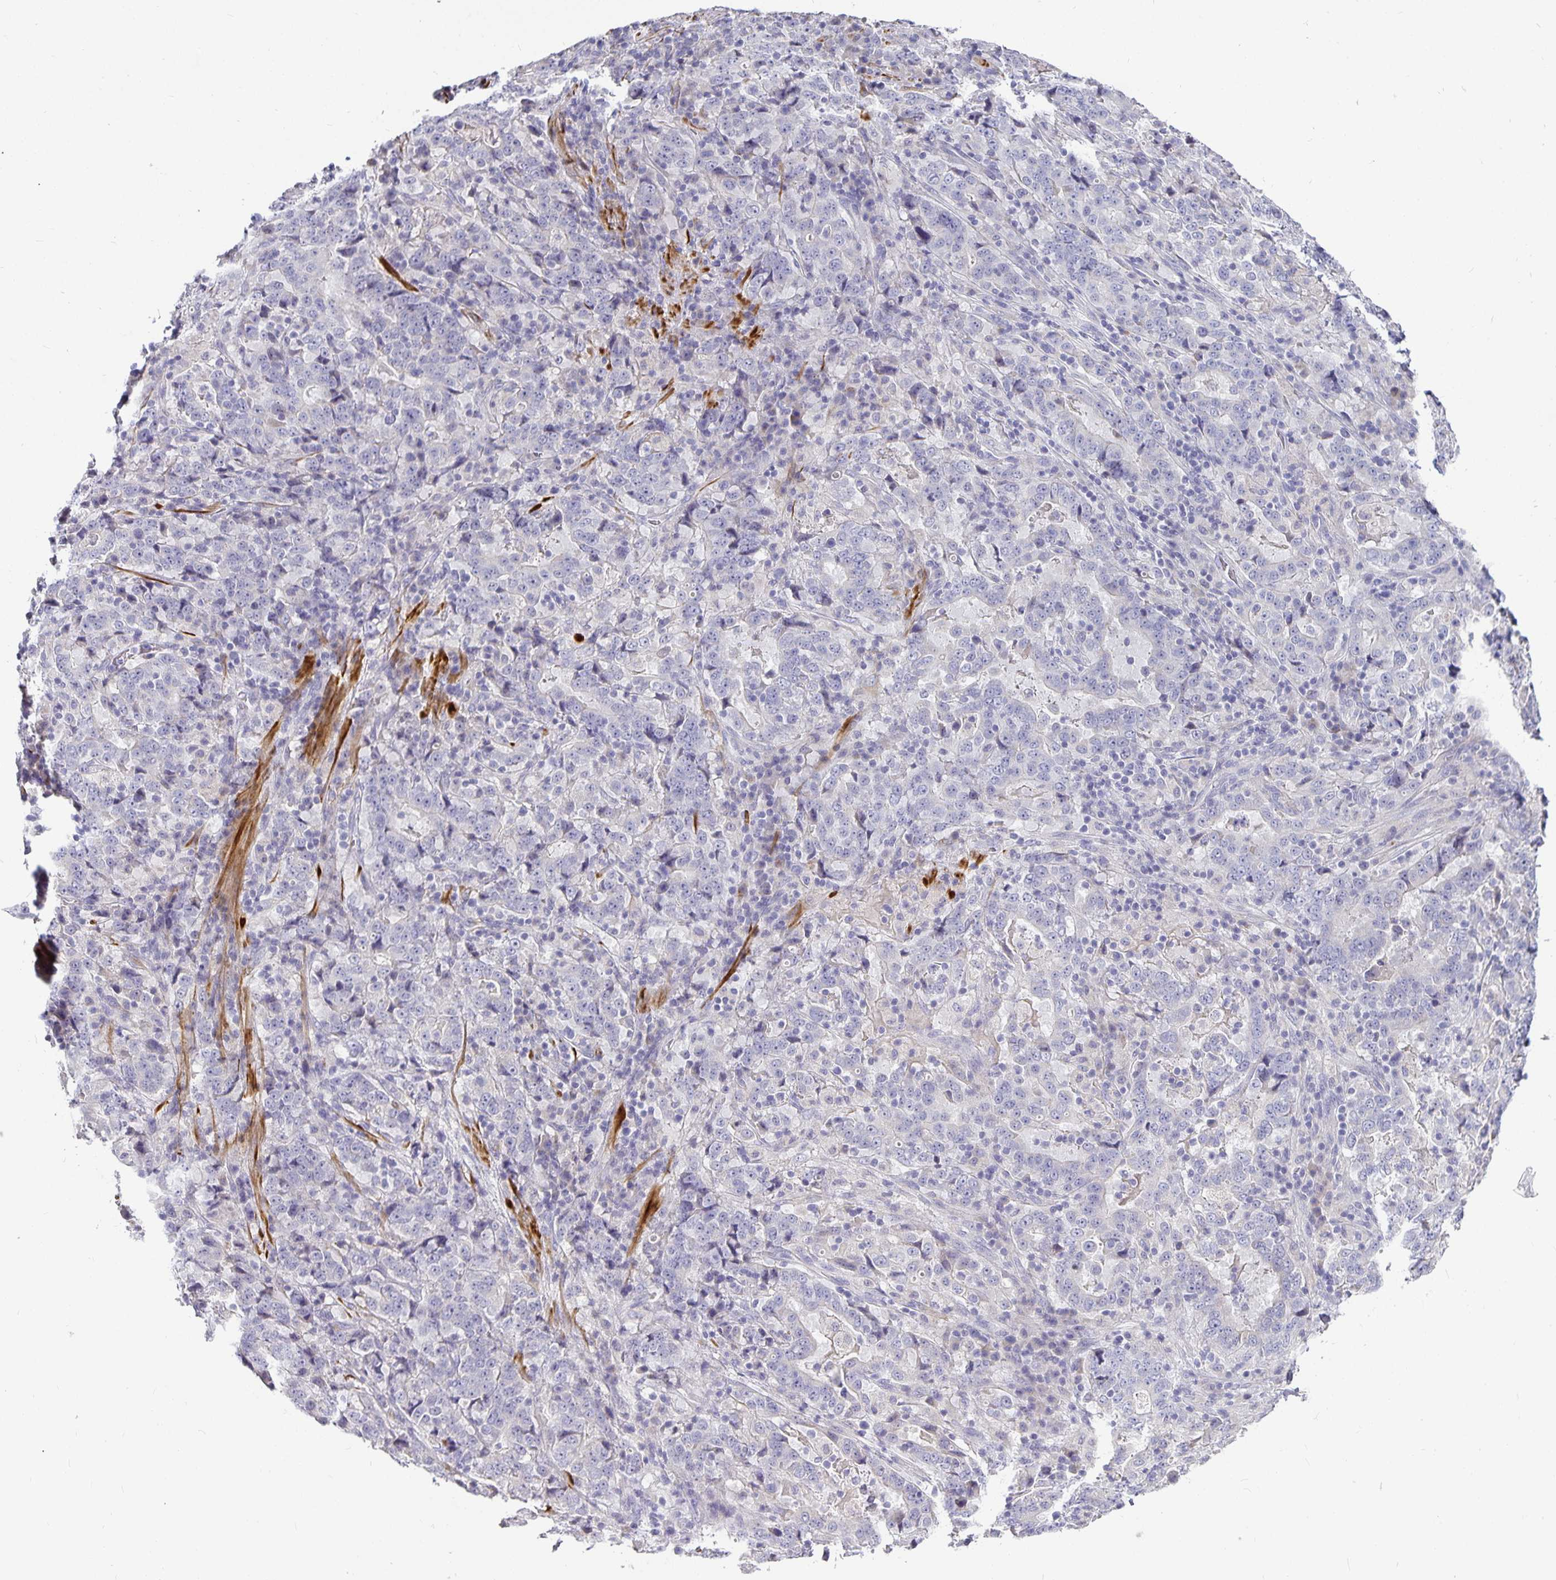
{"staining": {"intensity": "negative", "quantity": "none", "location": "none"}, "tissue": "stomach cancer", "cell_type": "Tumor cells", "image_type": "cancer", "snomed": [{"axis": "morphology", "description": "Normal tissue, NOS"}, {"axis": "morphology", "description": "Adenocarcinoma, NOS"}, {"axis": "topography", "description": "Stomach, upper"}, {"axis": "topography", "description": "Stomach"}], "caption": "A photomicrograph of stomach cancer stained for a protein reveals no brown staining in tumor cells. The staining is performed using DAB (3,3'-diaminobenzidine) brown chromogen with nuclei counter-stained in using hematoxylin.", "gene": "CA12", "patient": {"sex": "male", "age": 59}}